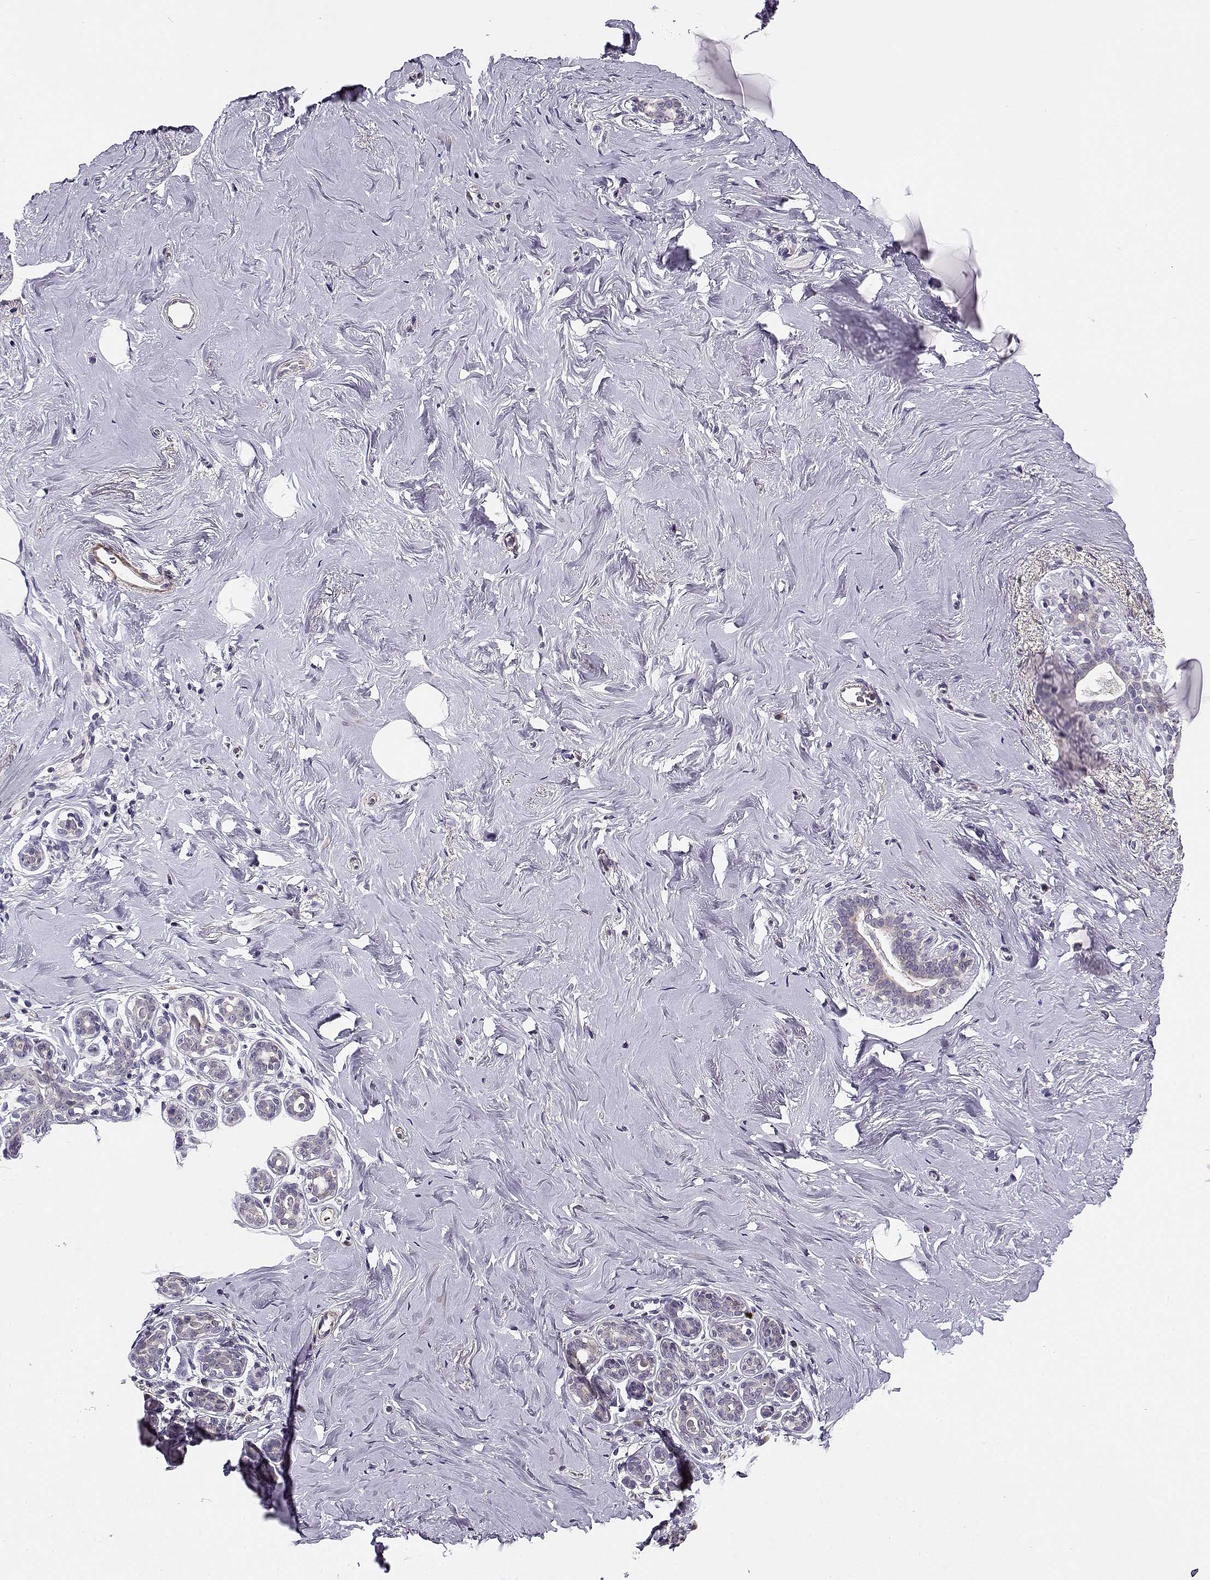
{"staining": {"intensity": "negative", "quantity": "none", "location": "none"}, "tissue": "breast", "cell_type": "Adipocytes", "image_type": "normal", "snomed": [{"axis": "morphology", "description": "Normal tissue, NOS"}, {"axis": "topography", "description": "Skin"}, {"axis": "topography", "description": "Breast"}], "caption": "The photomicrograph exhibits no staining of adipocytes in benign breast. Nuclei are stained in blue.", "gene": "TMEM145", "patient": {"sex": "female", "age": 43}}